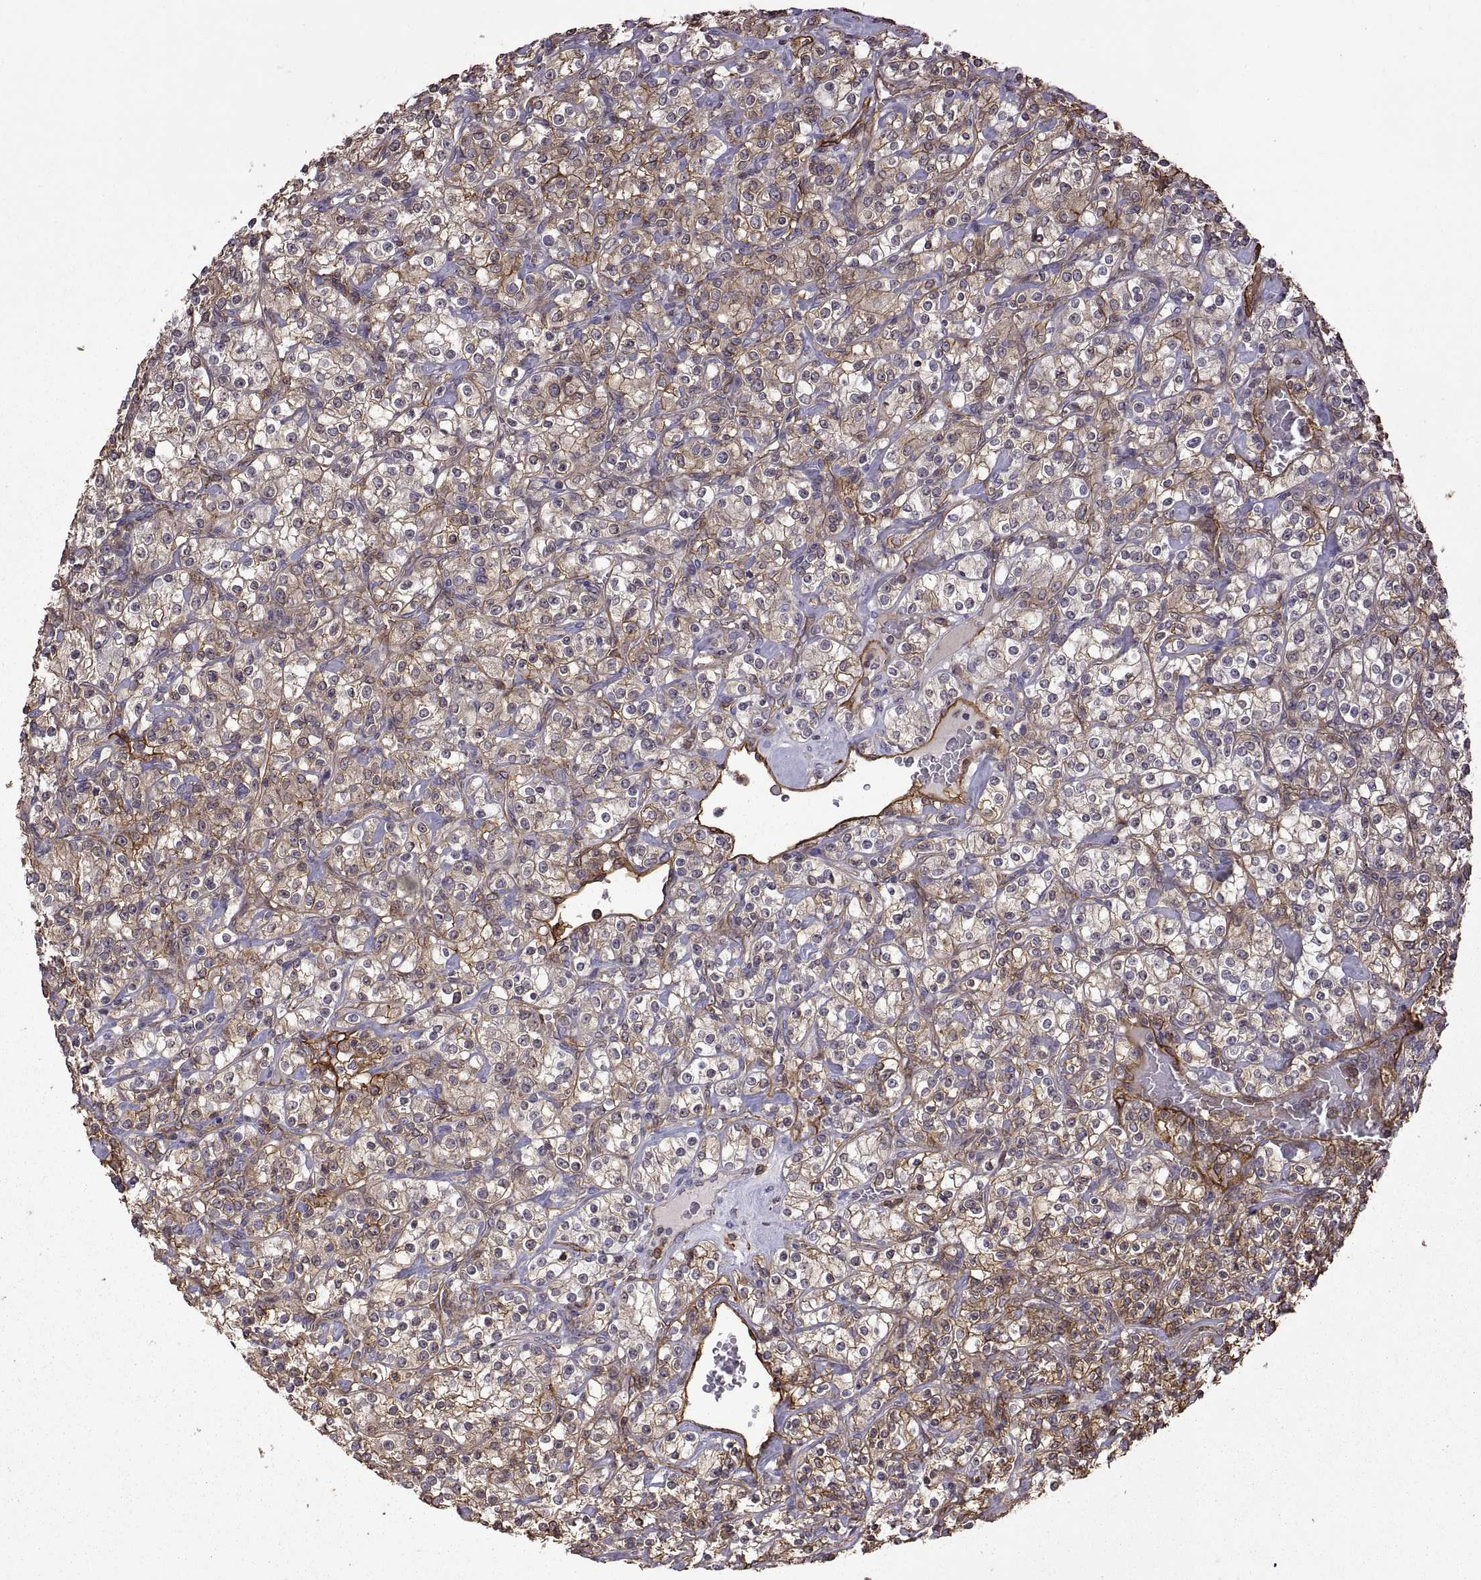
{"staining": {"intensity": "strong", "quantity": "25%-75%", "location": "cytoplasmic/membranous"}, "tissue": "renal cancer", "cell_type": "Tumor cells", "image_type": "cancer", "snomed": [{"axis": "morphology", "description": "Adenocarcinoma, NOS"}, {"axis": "topography", "description": "Kidney"}], "caption": "Immunohistochemistry of renal cancer demonstrates high levels of strong cytoplasmic/membranous staining in approximately 25%-75% of tumor cells.", "gene": "S100A10", "patient": {"sex": "male", "age": 77}}